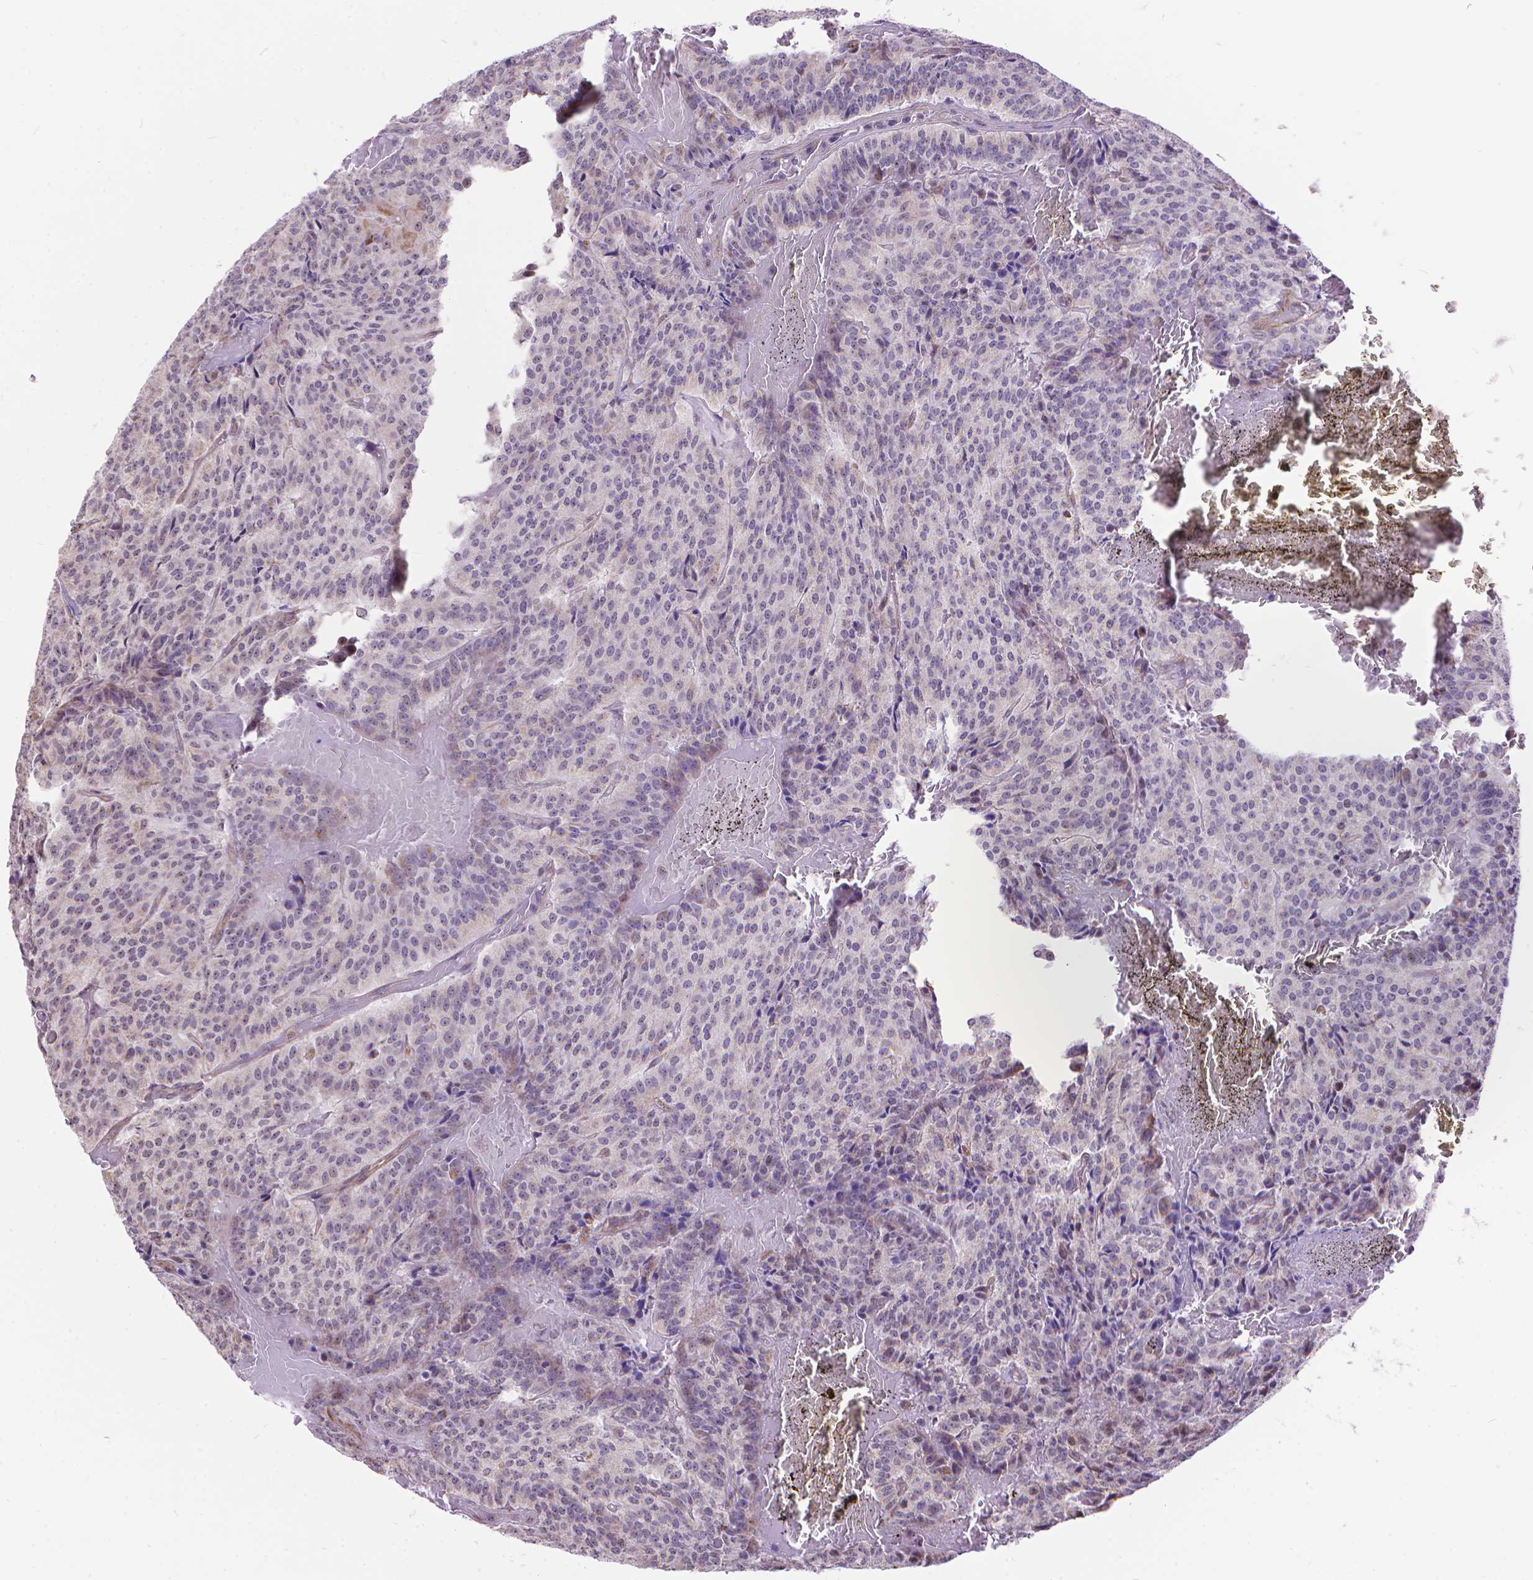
{"staining": {"intensity": "negative", "quantity": "none", "location": "none"}, "tissue": "carcinoid", "cell_type": "Tumor cells", "image_type": "cancer", "snomed": [{"axis": "morphology", "description": "Carcinoid, malignant, NOS"}, {"axis": "topography", "description": "Lung"}], "caption": "Immunohistochemistry (IHC) micrograph of human carcinoid stained for a protein (brown), which reveals no staining in tumor cells.", "gene": "TMEM135", "patient": {"sex": "male", "age": 70}}